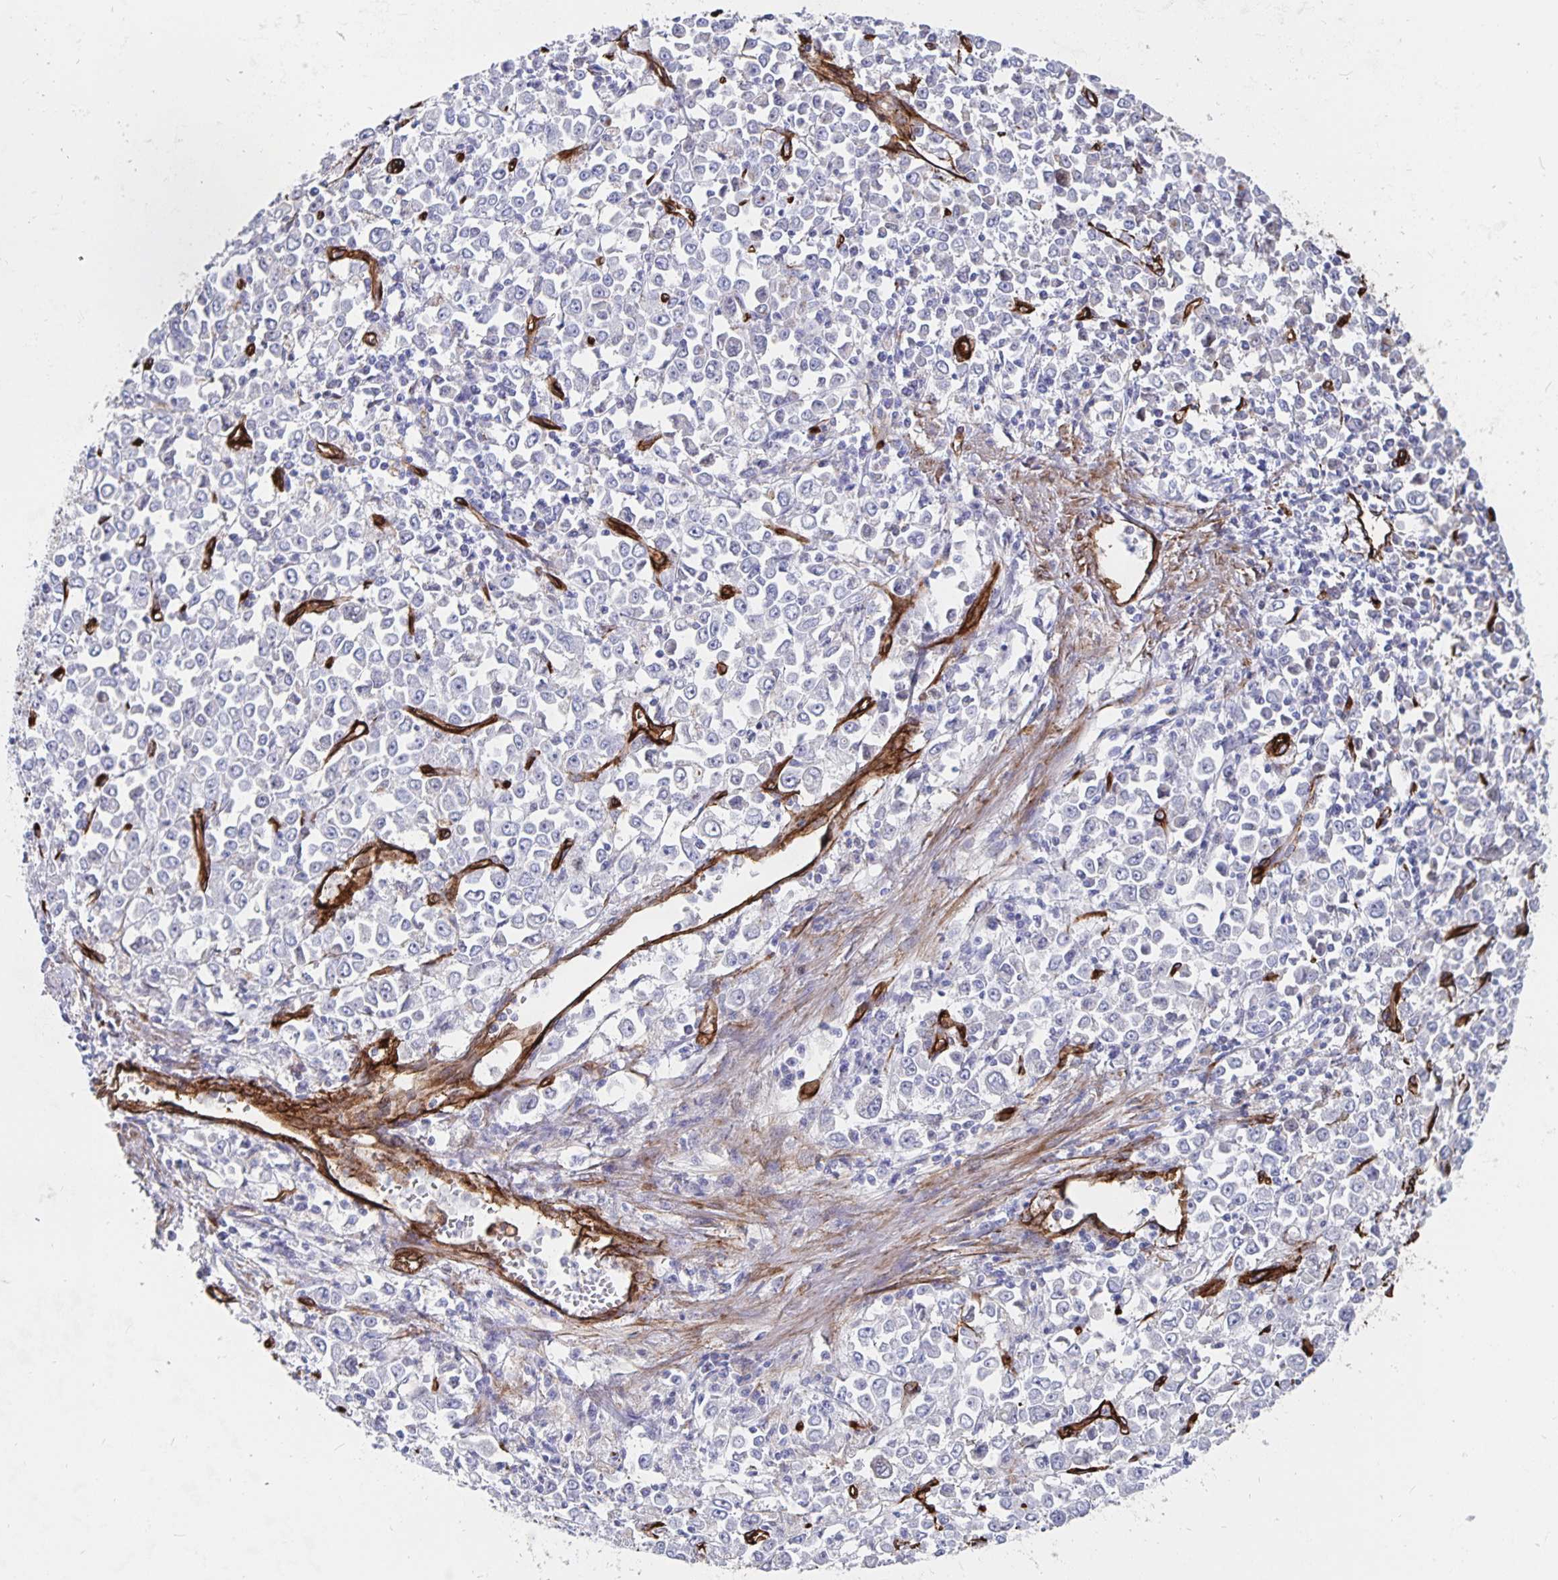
{"staining": {"intensity": "negative", "quantity": "none", "location": "none"}, "tissue": "stomach cancer", "cell_type": "Tumor cells", "image_type": "cancer", "snomed": [{"axis": "morphology", "description": "Adenocarcinoma, NOS"}, {"axis": "topography", "description": "Stomach, upper"}], "caption": "Protein analysis of stomach adenocarcinoma displays no significant expression in tumor cells.", "gene": "DCHS2", "patient": {"sex": "male", "age": 70}}